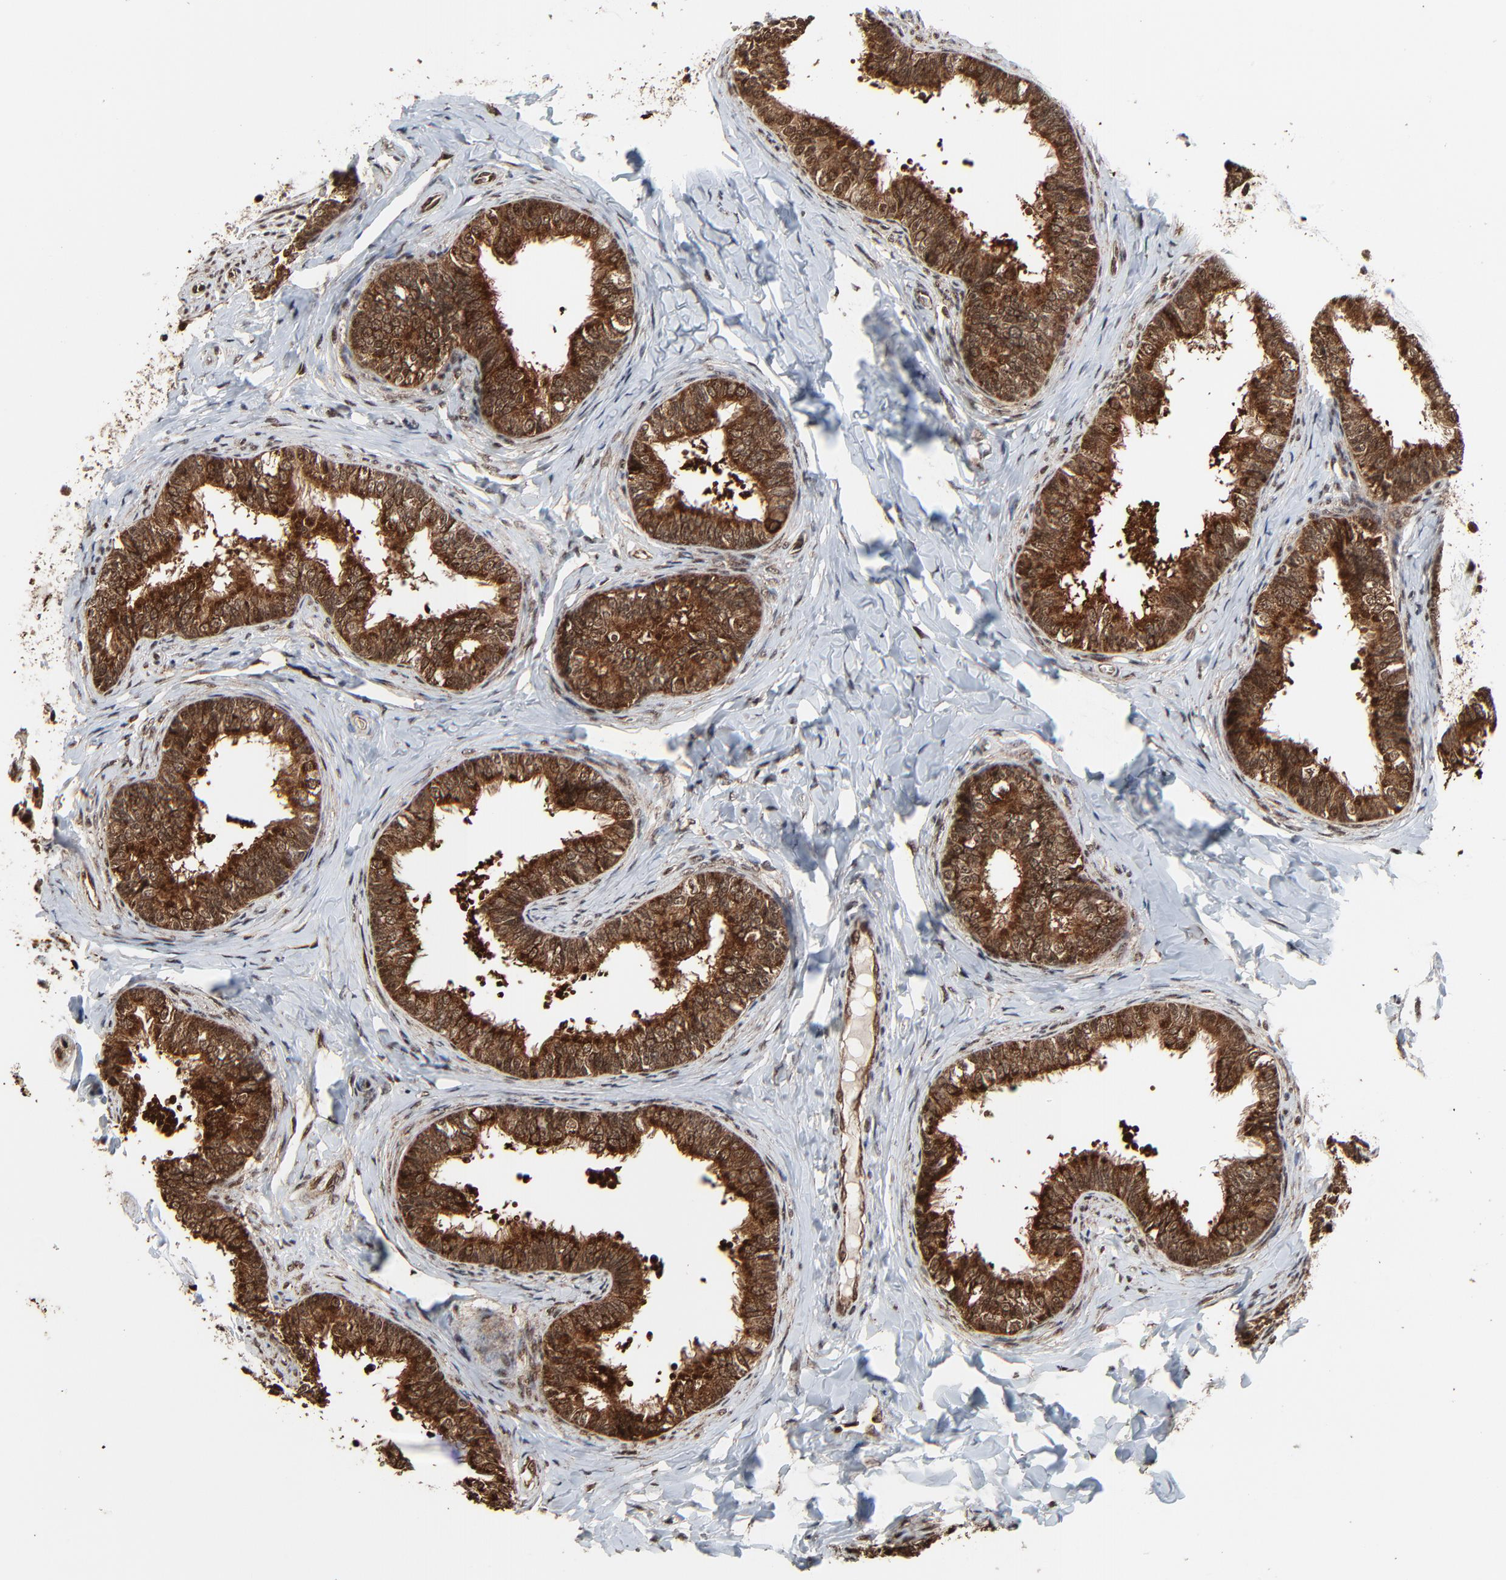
{"staining": {"intensity": "moderate", "quantity": ">75%", "location": "cytoplasmic/membranous,nuclear"}, "tissue": "epididymis", "cell_type": "Glandular cells", "image_type": "normal", "snomed": [{"axis": "morphology", "description": "Normal tissue, NOS"}, {"axis": "topography", "description": "Epididymis"}], "caption": "IHC of benign epididymis shows medium levels of moderate cytoplasmic/membranous,nuclear expression in about >75% of glandular cells.", "gene": "RHOJ", "patient": {"sex": "male", "age": 26}}